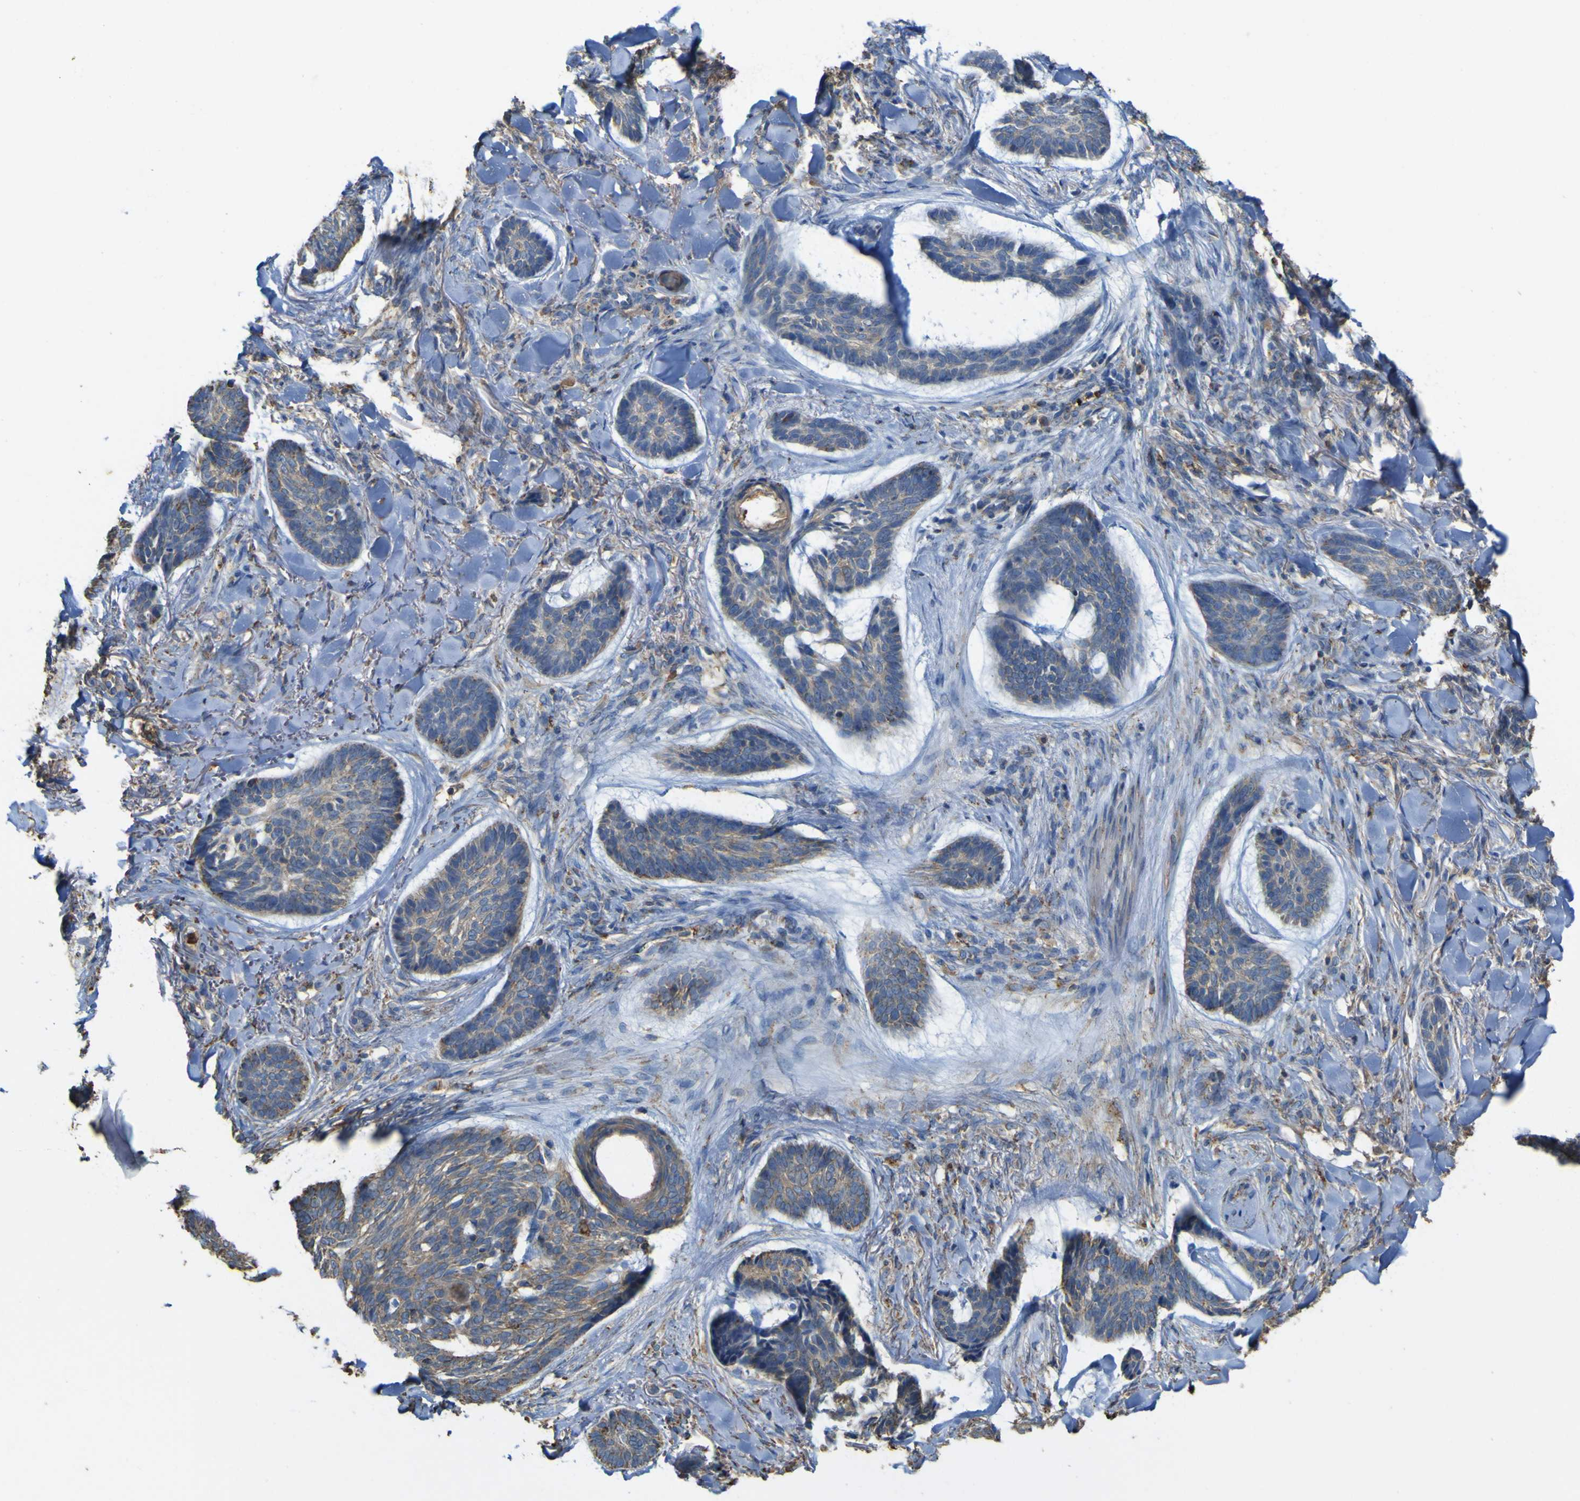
{"staining": {"intensity": "moderate", "quantity": ">75%", "location": "cytoplasmic/membranous"}, "tissue": "skin cancer", "cell_type": "Tumor cells", "image_type": "cancer", "snomed": [{"axis": "morphology", "description": "Basal cell carcinoma"}, {"axis": "topography", "description": "Skin"}], "caption": "The image shows immunohistochemical staining of skin cancer. There is moderate cytoplasmic/membranous staining is appreciated in about >75% of tumor cells.", "gene": "ACSL3", "patient": {"sex": "male", "age": 43}}